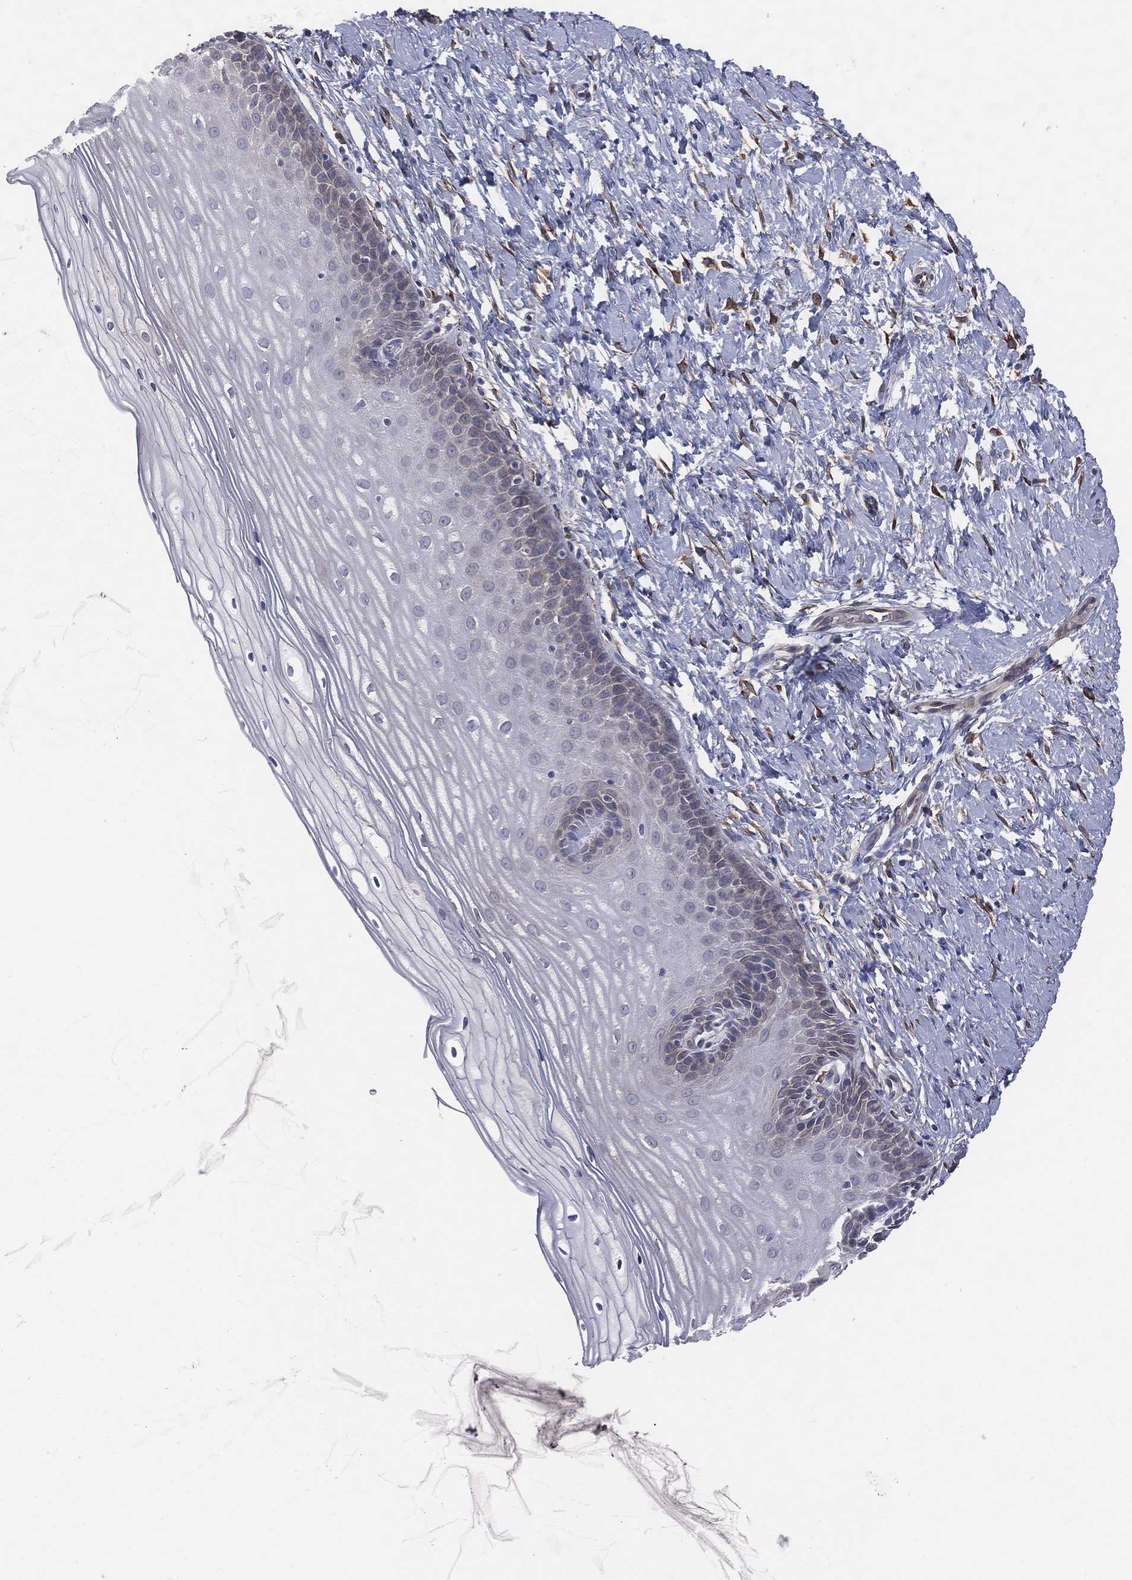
{"staining": {"intensity": "moderate", "quantity": ">75%", "location": "cytoplasmic/membranous"}, "tissue": "cervix", "cell_type": "Glandular cells", "image_type": "normal", "snomed": [{"axis": "morphology", "description": "Normal tissue, NOS"}, {"axis": "topography", "description": "Cervix"}], "caption": "This image reveals unremarkable cervix stained with IHC to label a protein in brown. The cytoplasmic/membranous of glandular cells show moderate positivity for the protein. Nuclei are counter-stained blue.", "gene": "PGRMC1", "patient": {"sex": "female", "age": 37}}